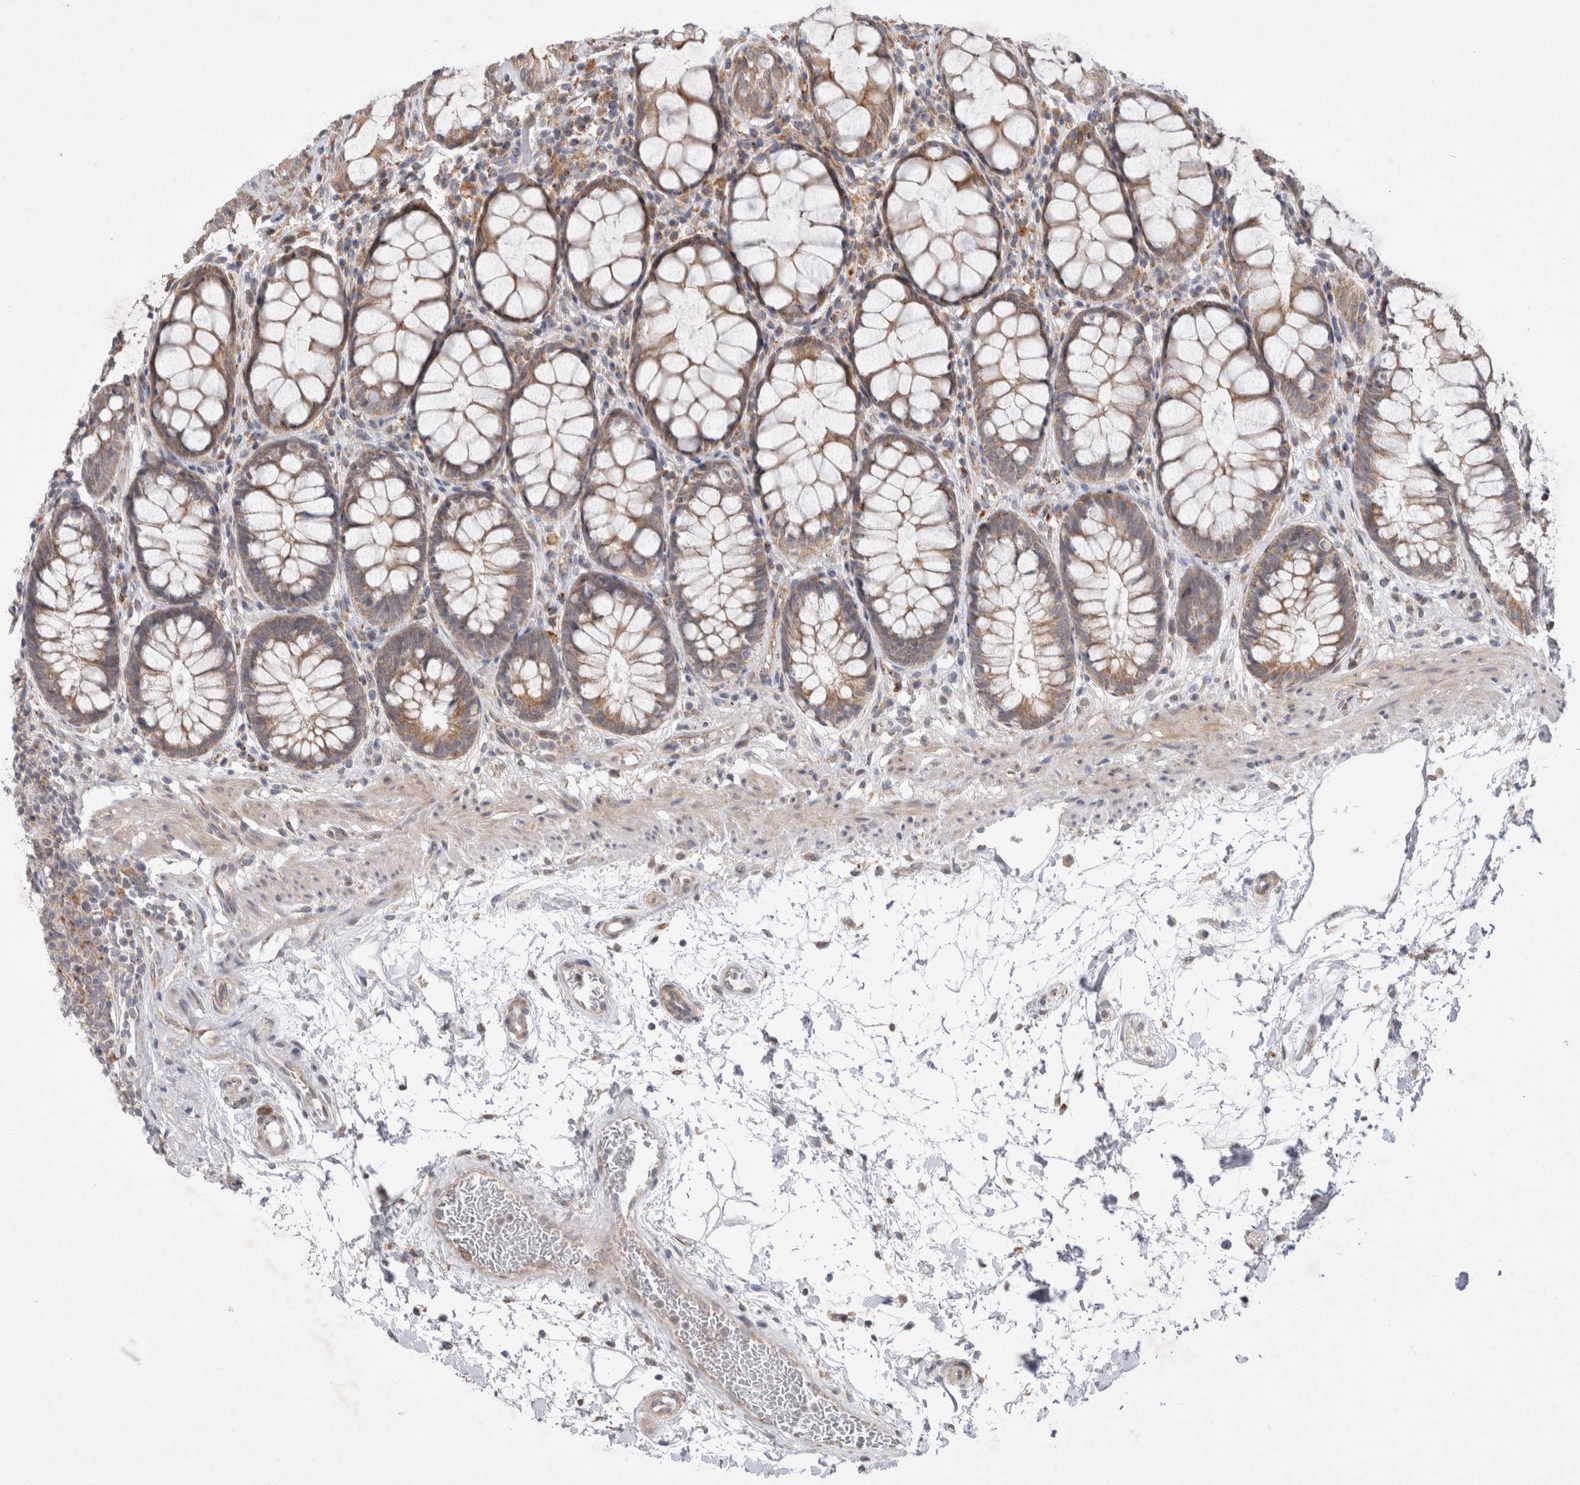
{"staining": {"intensity": "moderate", "quantity": ">75%", "location": "cytoplasmic/membranous"}, "tissue": "rectum", "cell_type": "Glandular cells", "image_type": "normal", "snomed": [{"axis": "morphology", "description": "Normal tissue, NOS"}, {"axis": "topography", "description": "Rectum"}], "caption": "About >75% of glandular cells in normal rectum exhibit moderate cytoplasmic/membranous protein positivity as visualized by brown immunohistochemical staining.", "gene": "NPC1", "patient": {"sex": "male", "age": 64}}